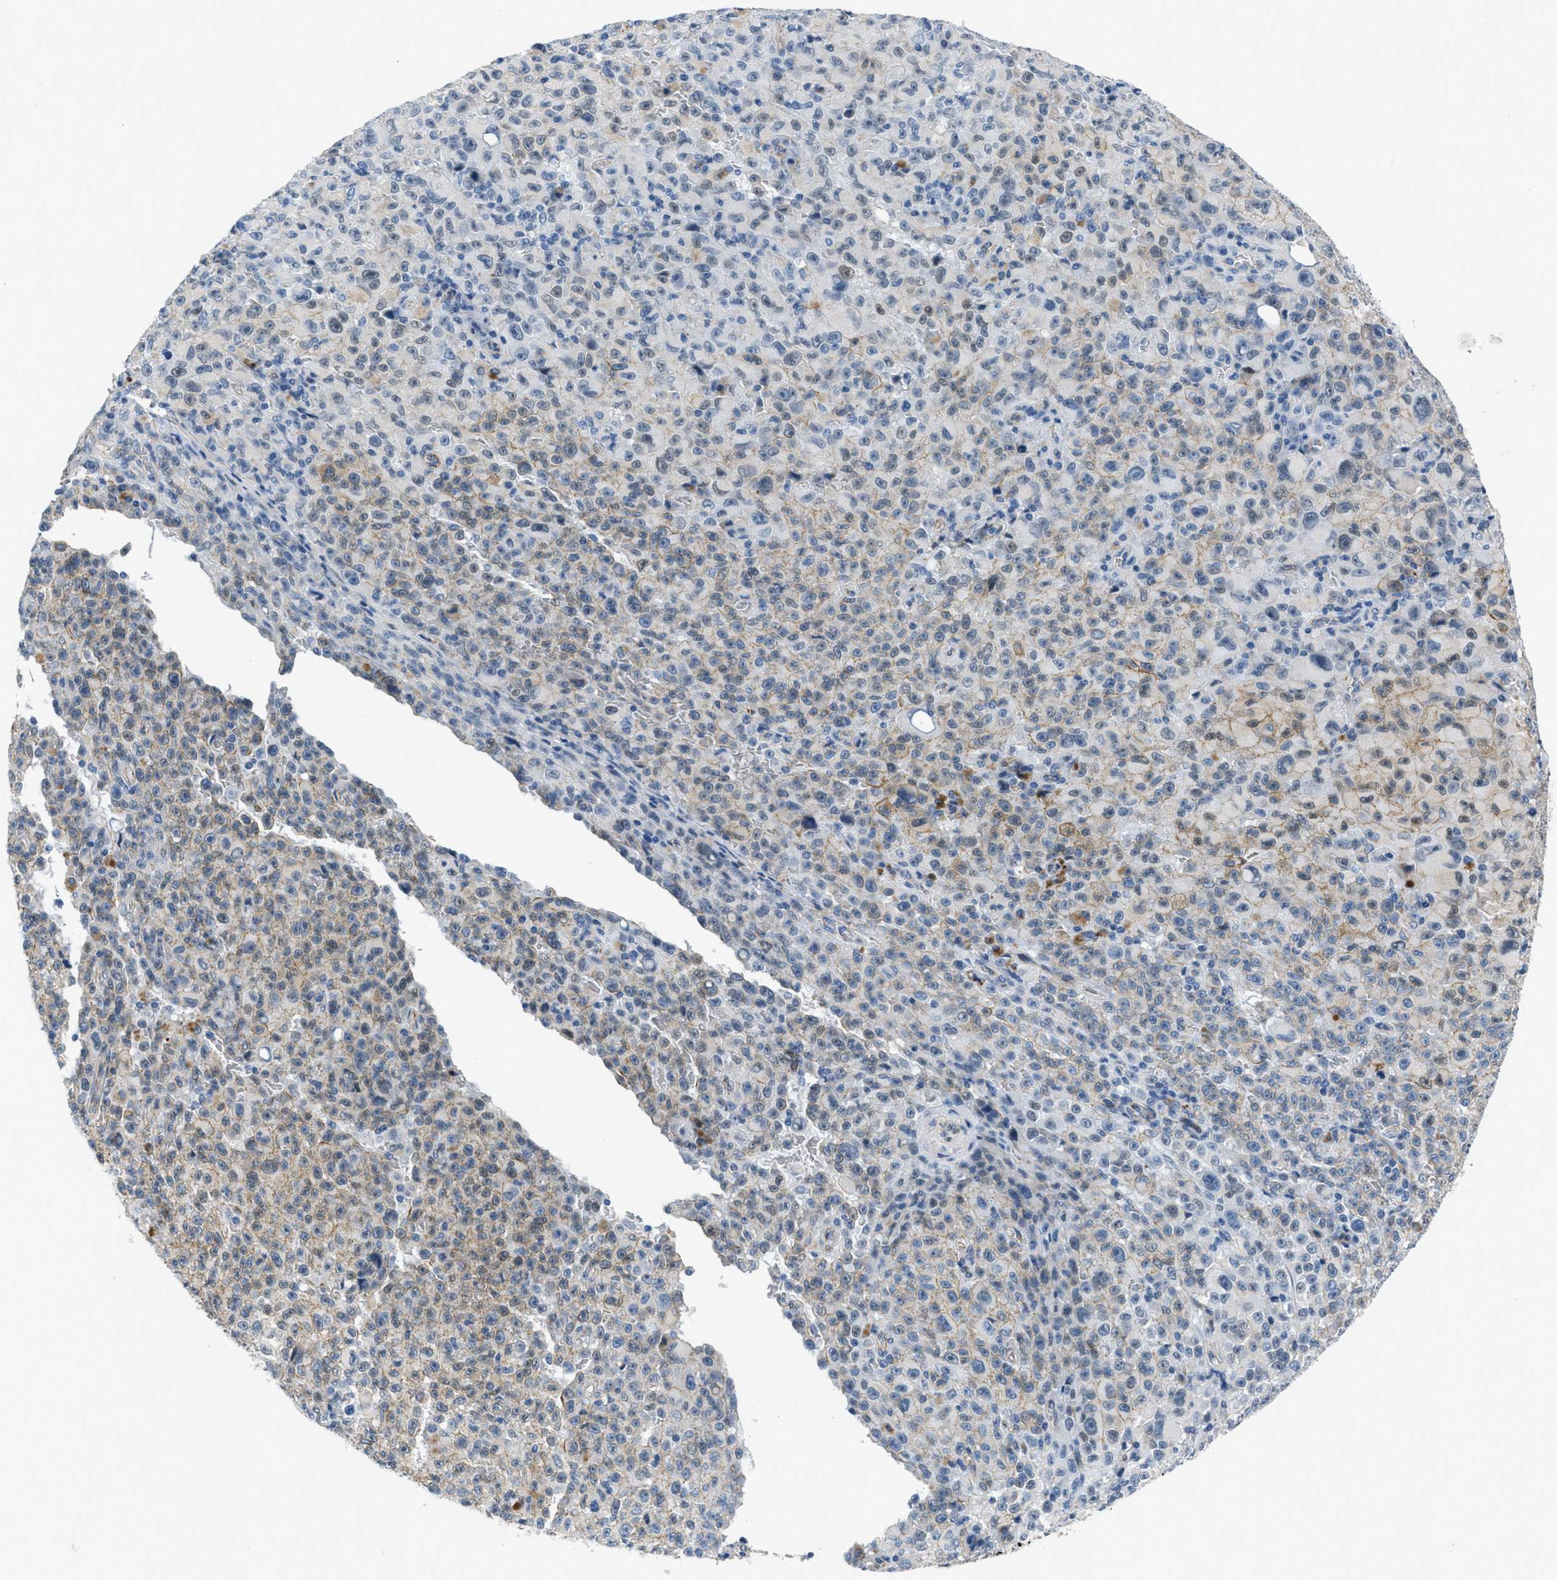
{"staining": {"intensity": "weak", "quantity": "<25%", "location": "cytoplasmic/membranous,nuclear"}, "tissue": "melanoma", "cell_type": "Tumor cells", "image_type": "cancer", "snomed": [{"axis": "morphology", "description": "Malignant melanoma, NOS"}, {"axis": "topography", "description": "Skin"}], "caption": "The image demonstrates no staining of tumor cells in melanoma.", "gene": "FBN1", "patient": {"sex": "female", "age": 82}}